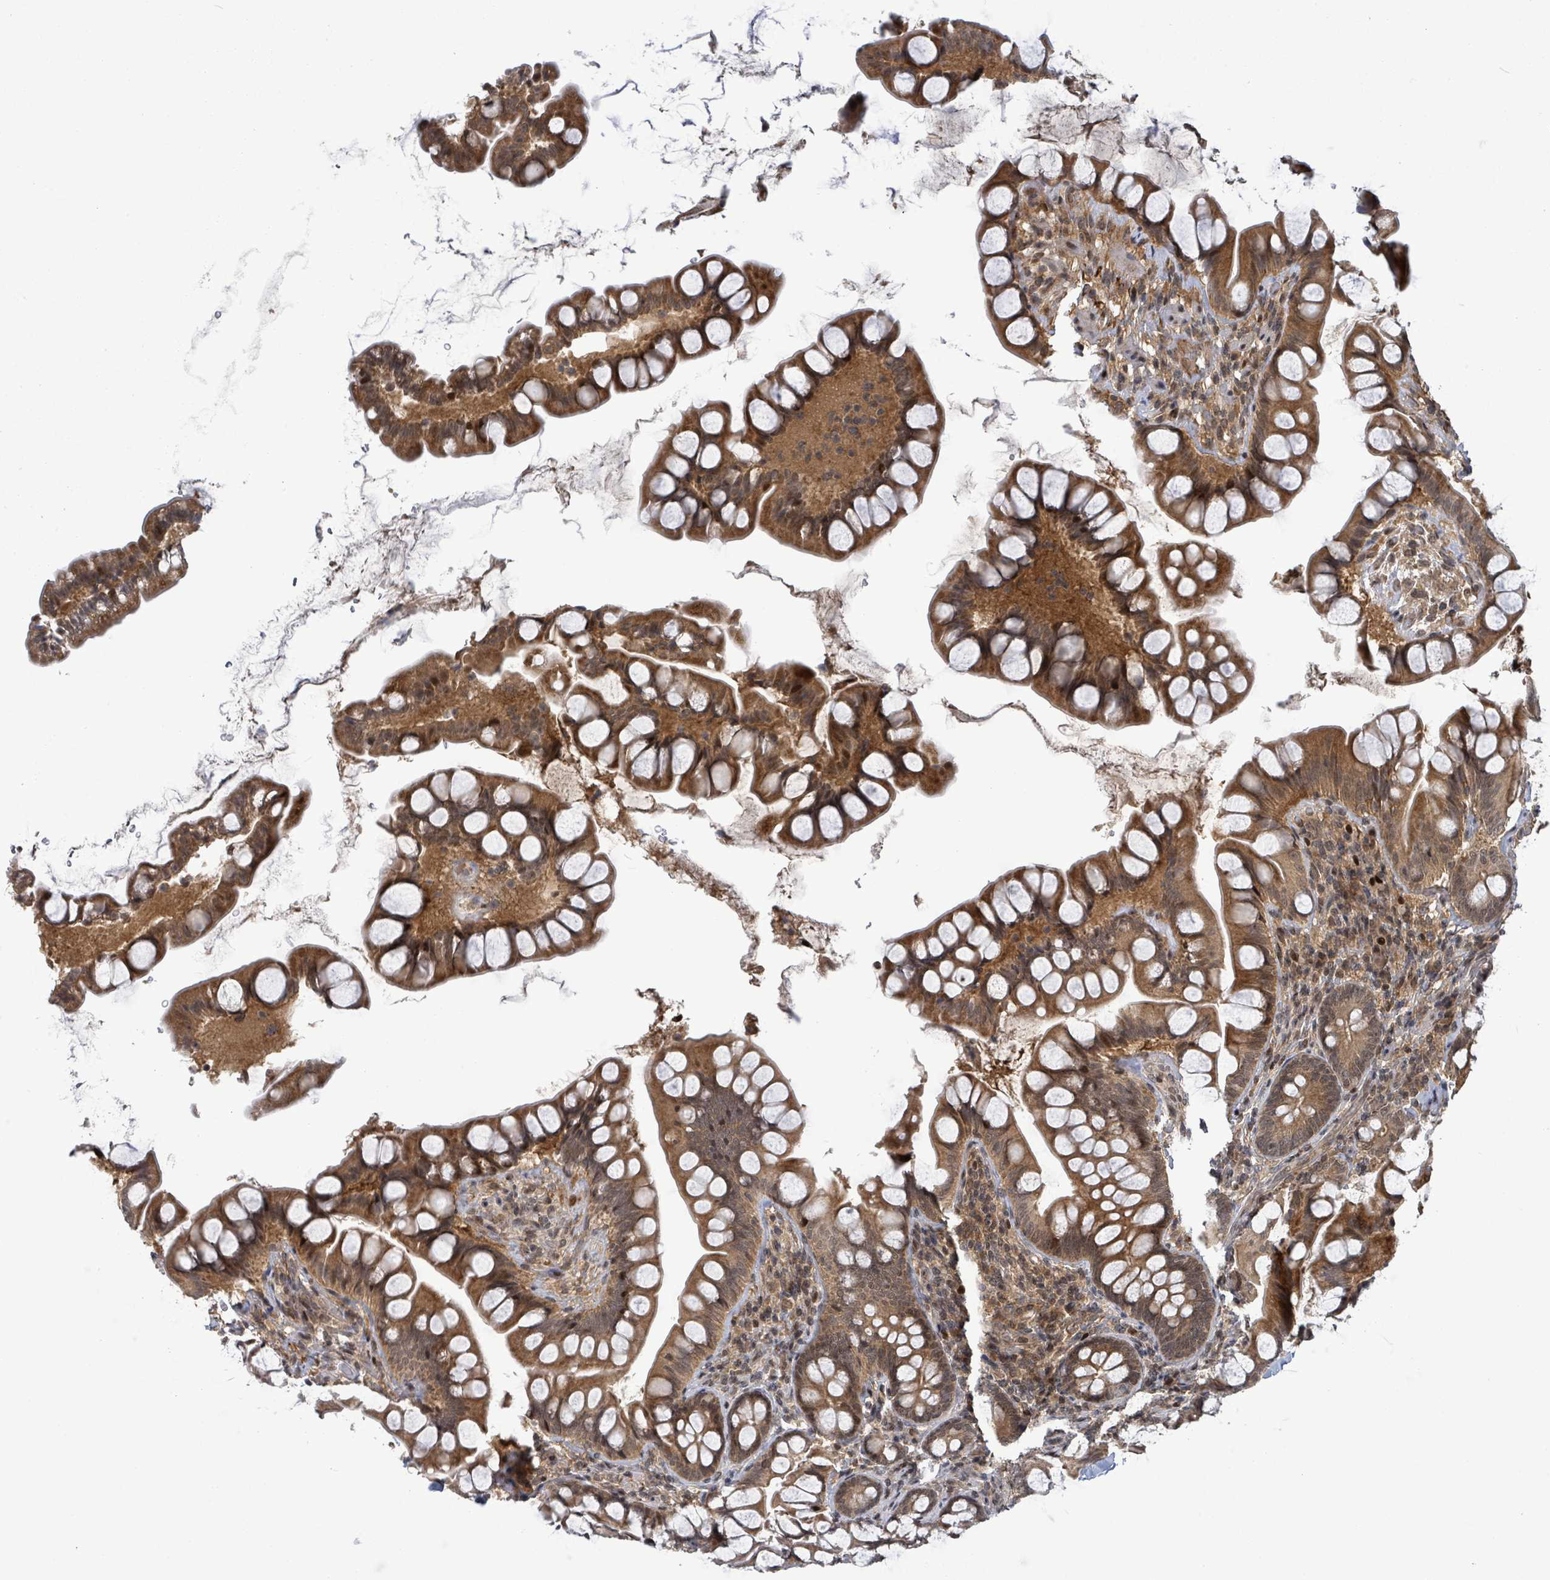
{"staining": {"intensity": "moderate", "quantity": ">75%", "location": "cytoplasmic/membranous"}, "tissue": "small intestine", "cell_type": "Glandular cells", "image_type": "normal", "snomed": [{"axis": "morphology", "description": "Normal tissue, NOS"}, {"axis": "topography", "description": "Small intestine"}], "caption": "Protein staining of normal small intestine reveals moderate cytoplasmic/membranous expression in about >75% of glandular cells.", "gene": "FBXO6", "patient": {"sex": "male", "age": 70}}